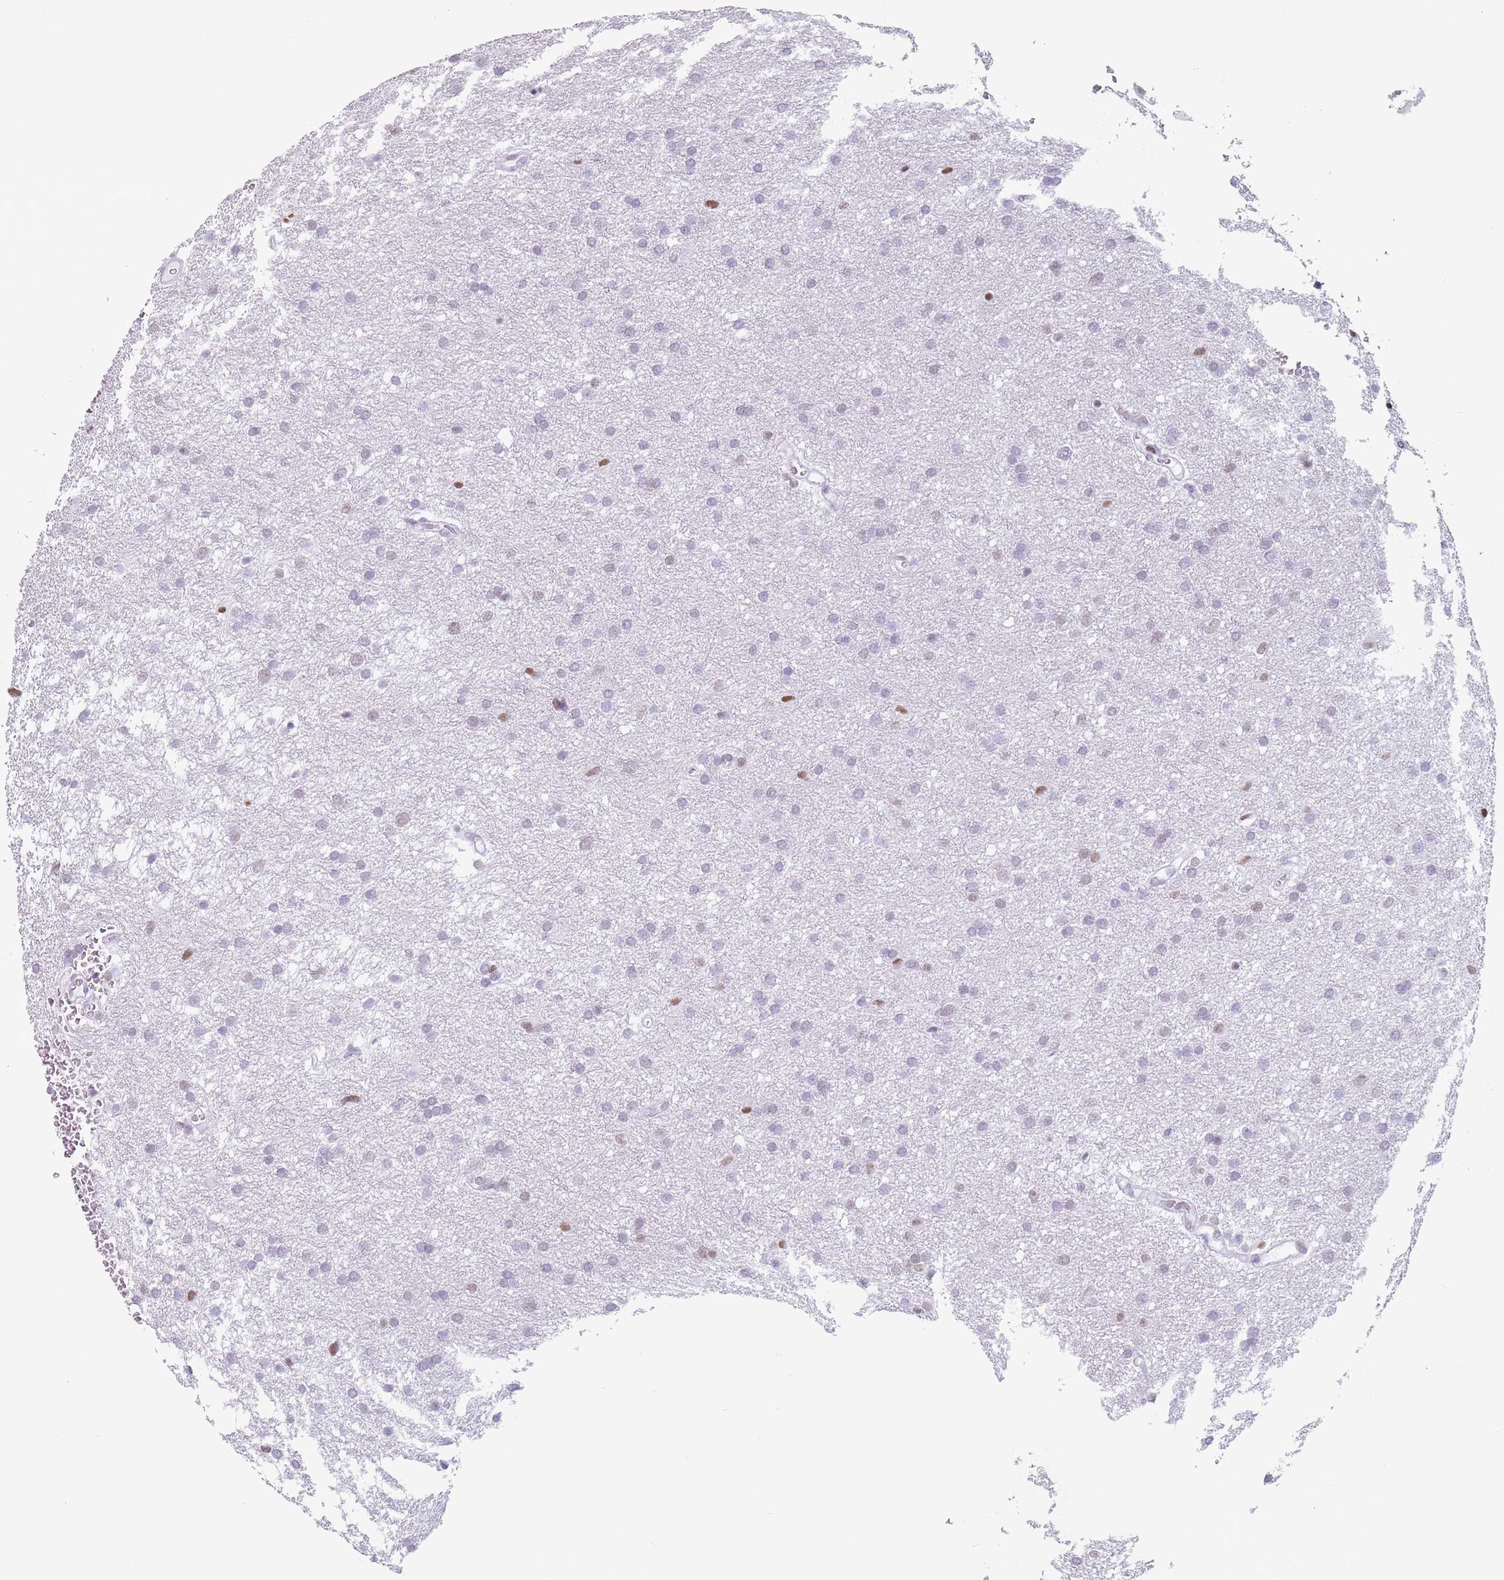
{"staining": {"intensity": "negative", "quantity": "none", "location": "none"}, "tissue": "glioma", "cell_type": "Tumor cells", "image_type": "cancer", "snomed": [{"axis": "morphology", "description": "Glioma, malignant, High grade"}, {"axis": "topography", "description": "Cerebral cortex"}], "caption": "This is an immunohistochemistry micrograph of human malignant glioma (high-grade). There is no expression in tumor cells.", "gene": "FAM104B", "patient": {"sex": "female", "age": 36}}